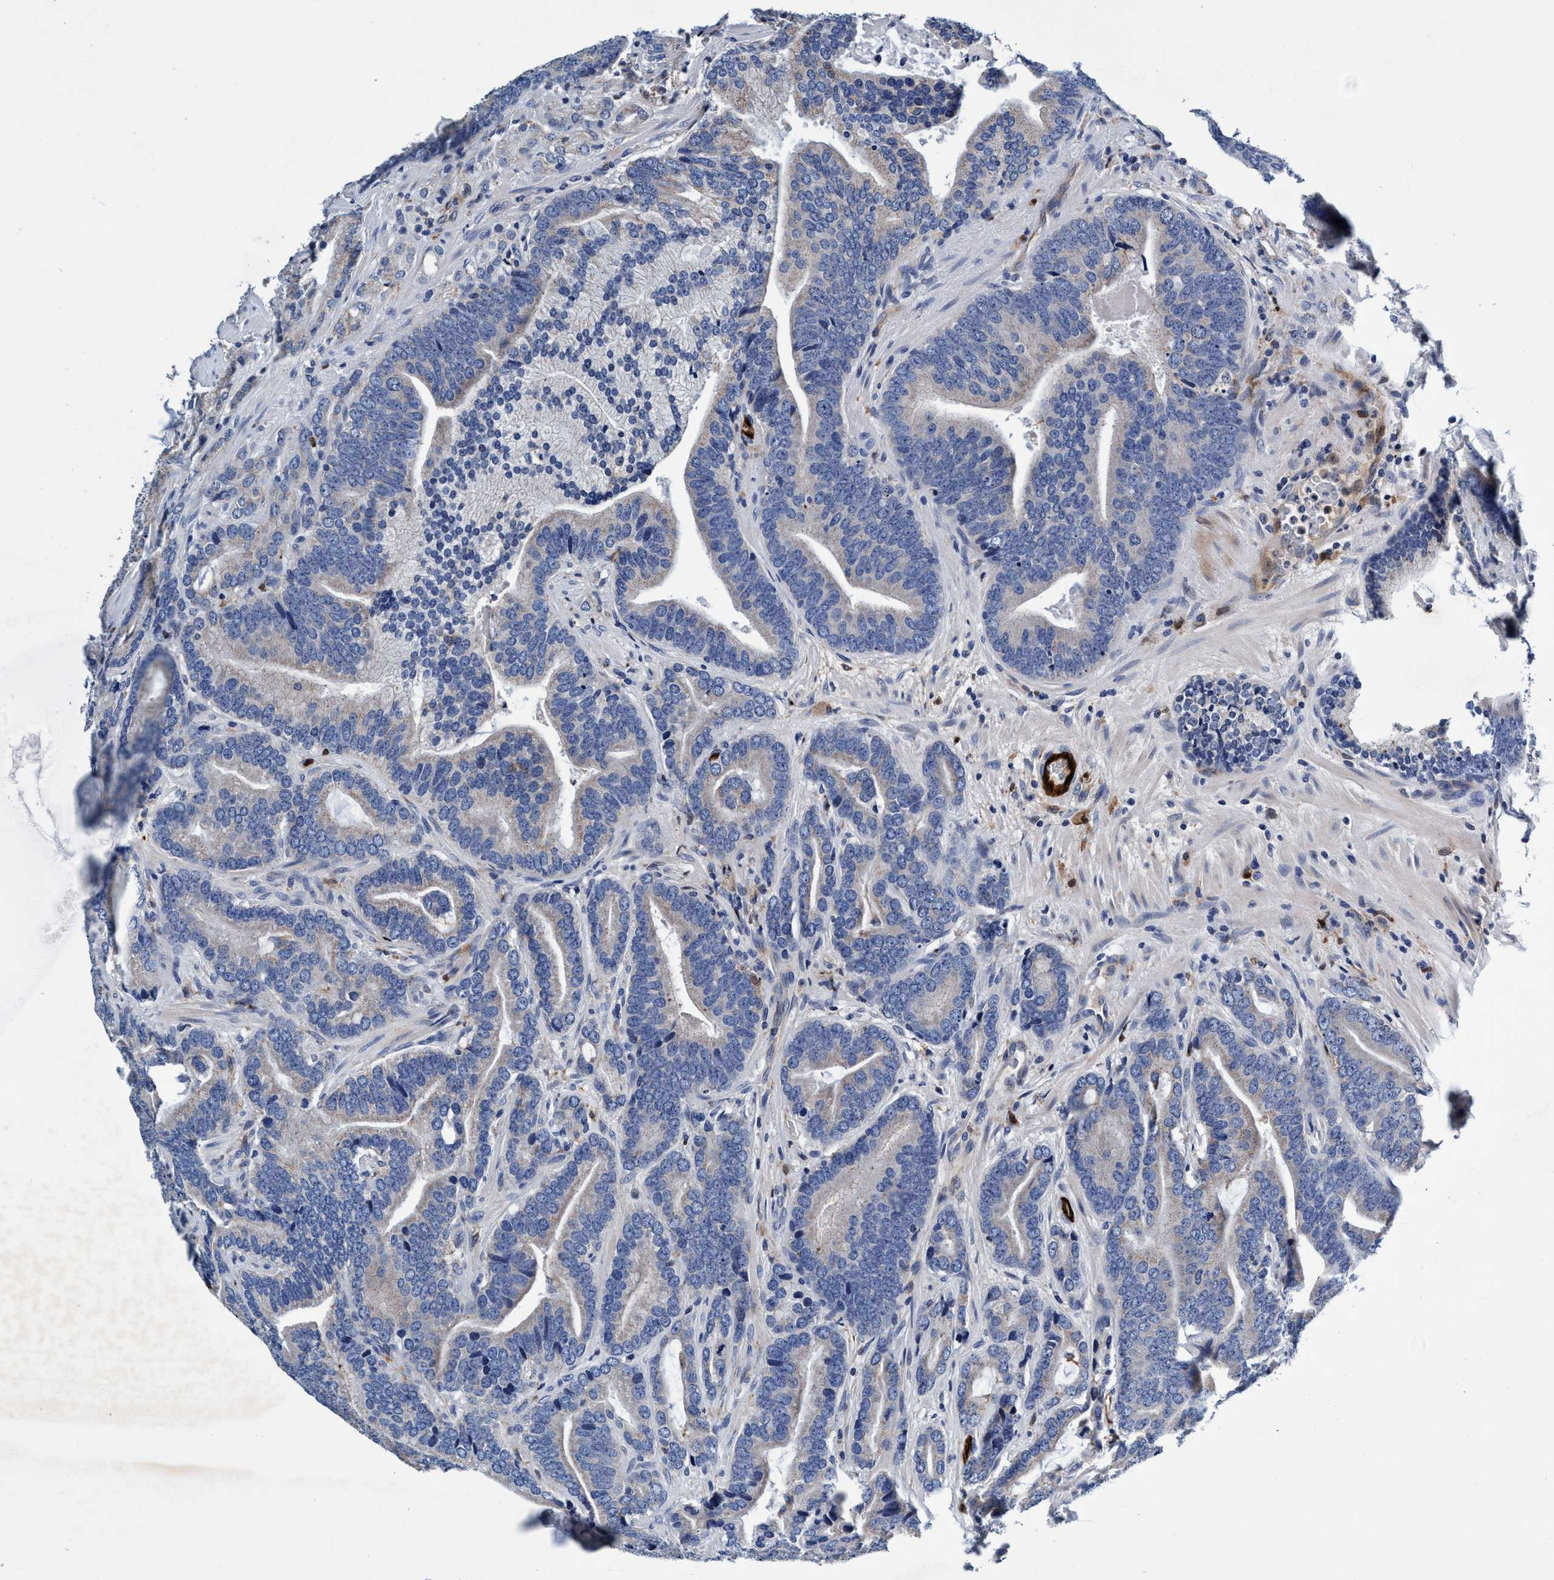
{"staining": {"intensity": "negative", "quantity": "none", "location": "none"}, "tissue": "prostate cancer", "cell_type": "Tumor cells", "image_type": "cancer", "snomed": [{"axis": "morphology", "description": "Adenocarcinoma, High grade"}, {"axis": "topography", "description": "Prostate"}], "caption": "The immunohistochemistry histopathology image has no significant staining in tumor cells of high-grade adenocarcinoma (prostate) tissue.", "gene": "UBALD2", "patient": {"sex": "male", "age": 55}}